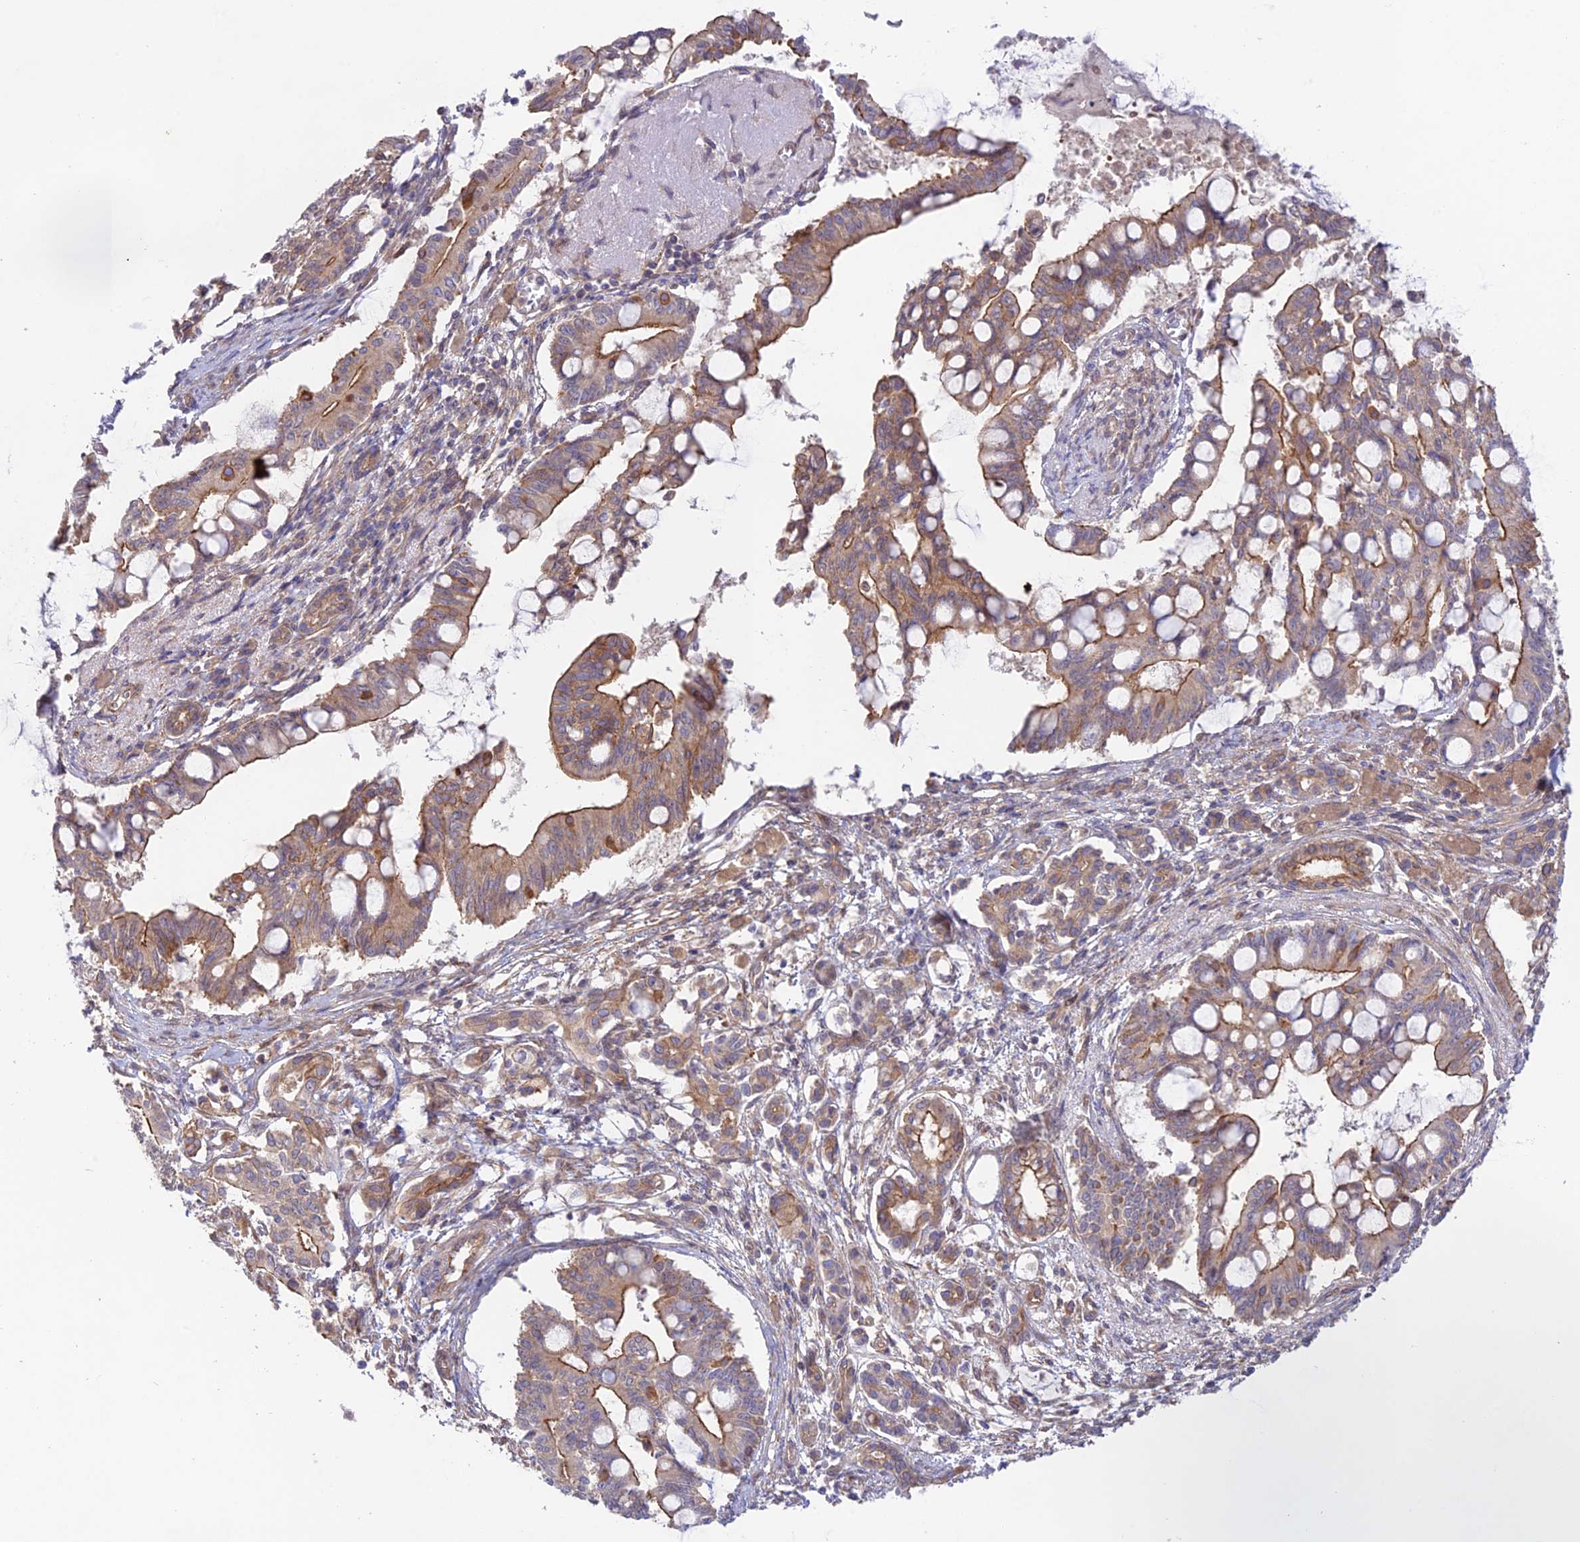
{"staining": {"intensity": "moderate", "quantity": "25%-75%", "location": "cytoplasmic/membranous"}, "tissue": "pancreatic cancer", "cell_type": "Tumor cells", "image_type": "cancer", "snomed": [{"axis": "morphology", "description": "Adenocarcinoma, NOS"}, {"axis": "topography", "description": "Pancreas"}], "caption": "This is a histology image of immunohistochemistry staining of pancreatic adenocarcinoma, which shows moderate positivity in the cytoplasmic/membranous of tumor cells.", "gene": "MYO9A", "patient": {"sex": "male", "age": 68}}